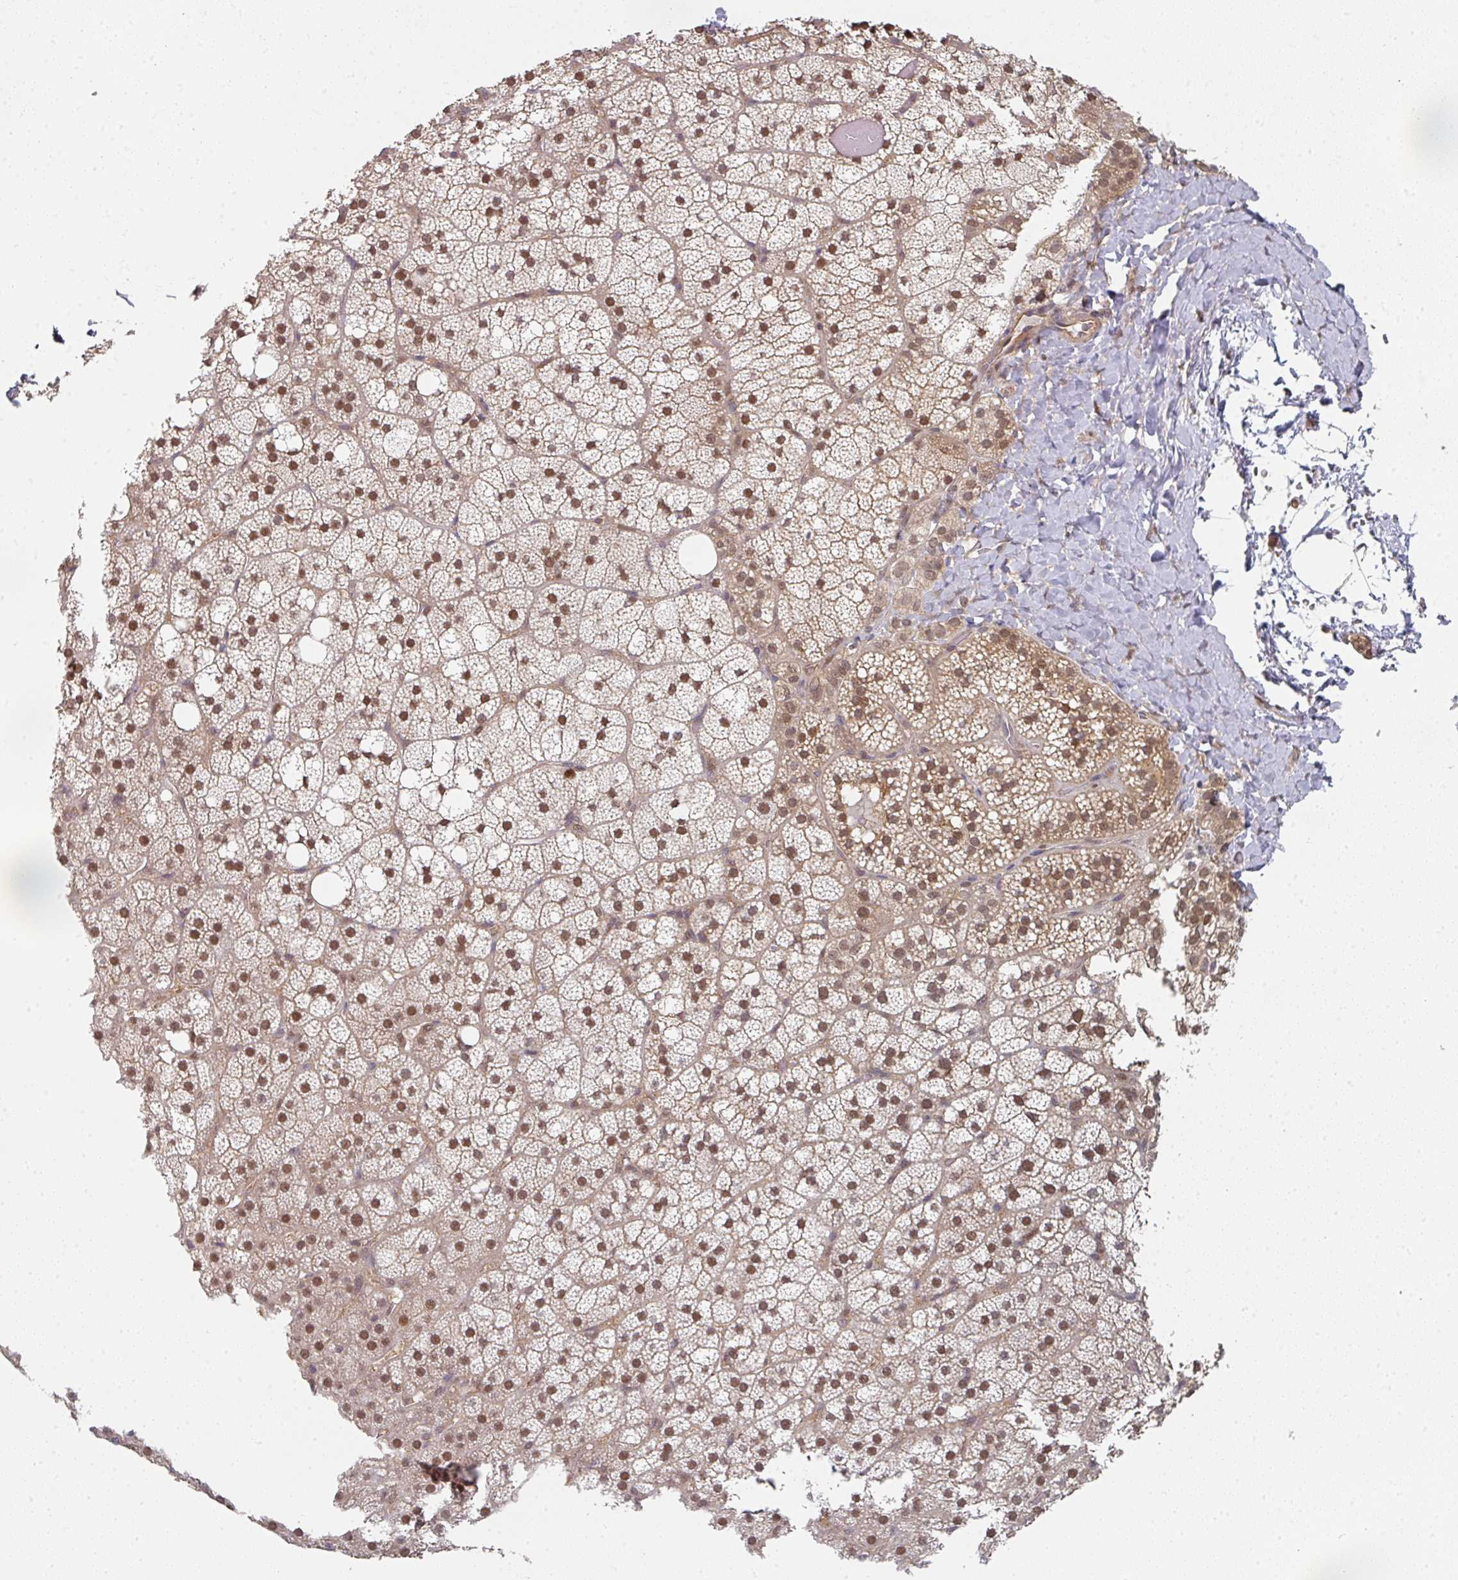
{"staining": {"intensity": "moderate", "quantity": ">75%", "location": "cytoplasmic/membranous,nuclear"}, "tissue": "adrenal gland", "cell_type": "Glandular cells", "image_type": "normal", "snomed": [{"axis": "morphology", "description": "Normal tissue, NOS"}, {"axis": "topography", "description": "Adrenal gland"}], "caption": "A high-resolution histopathology image shows immunohistochemistry (IHC) staining of unremarkable adrenal gland, which displays moderate cytoplasmic/membranous,nuclear staining in about >75% of glandular cells.", "gene": "PSME3IP1", "patient": {"sex": "male", "age": 53}}